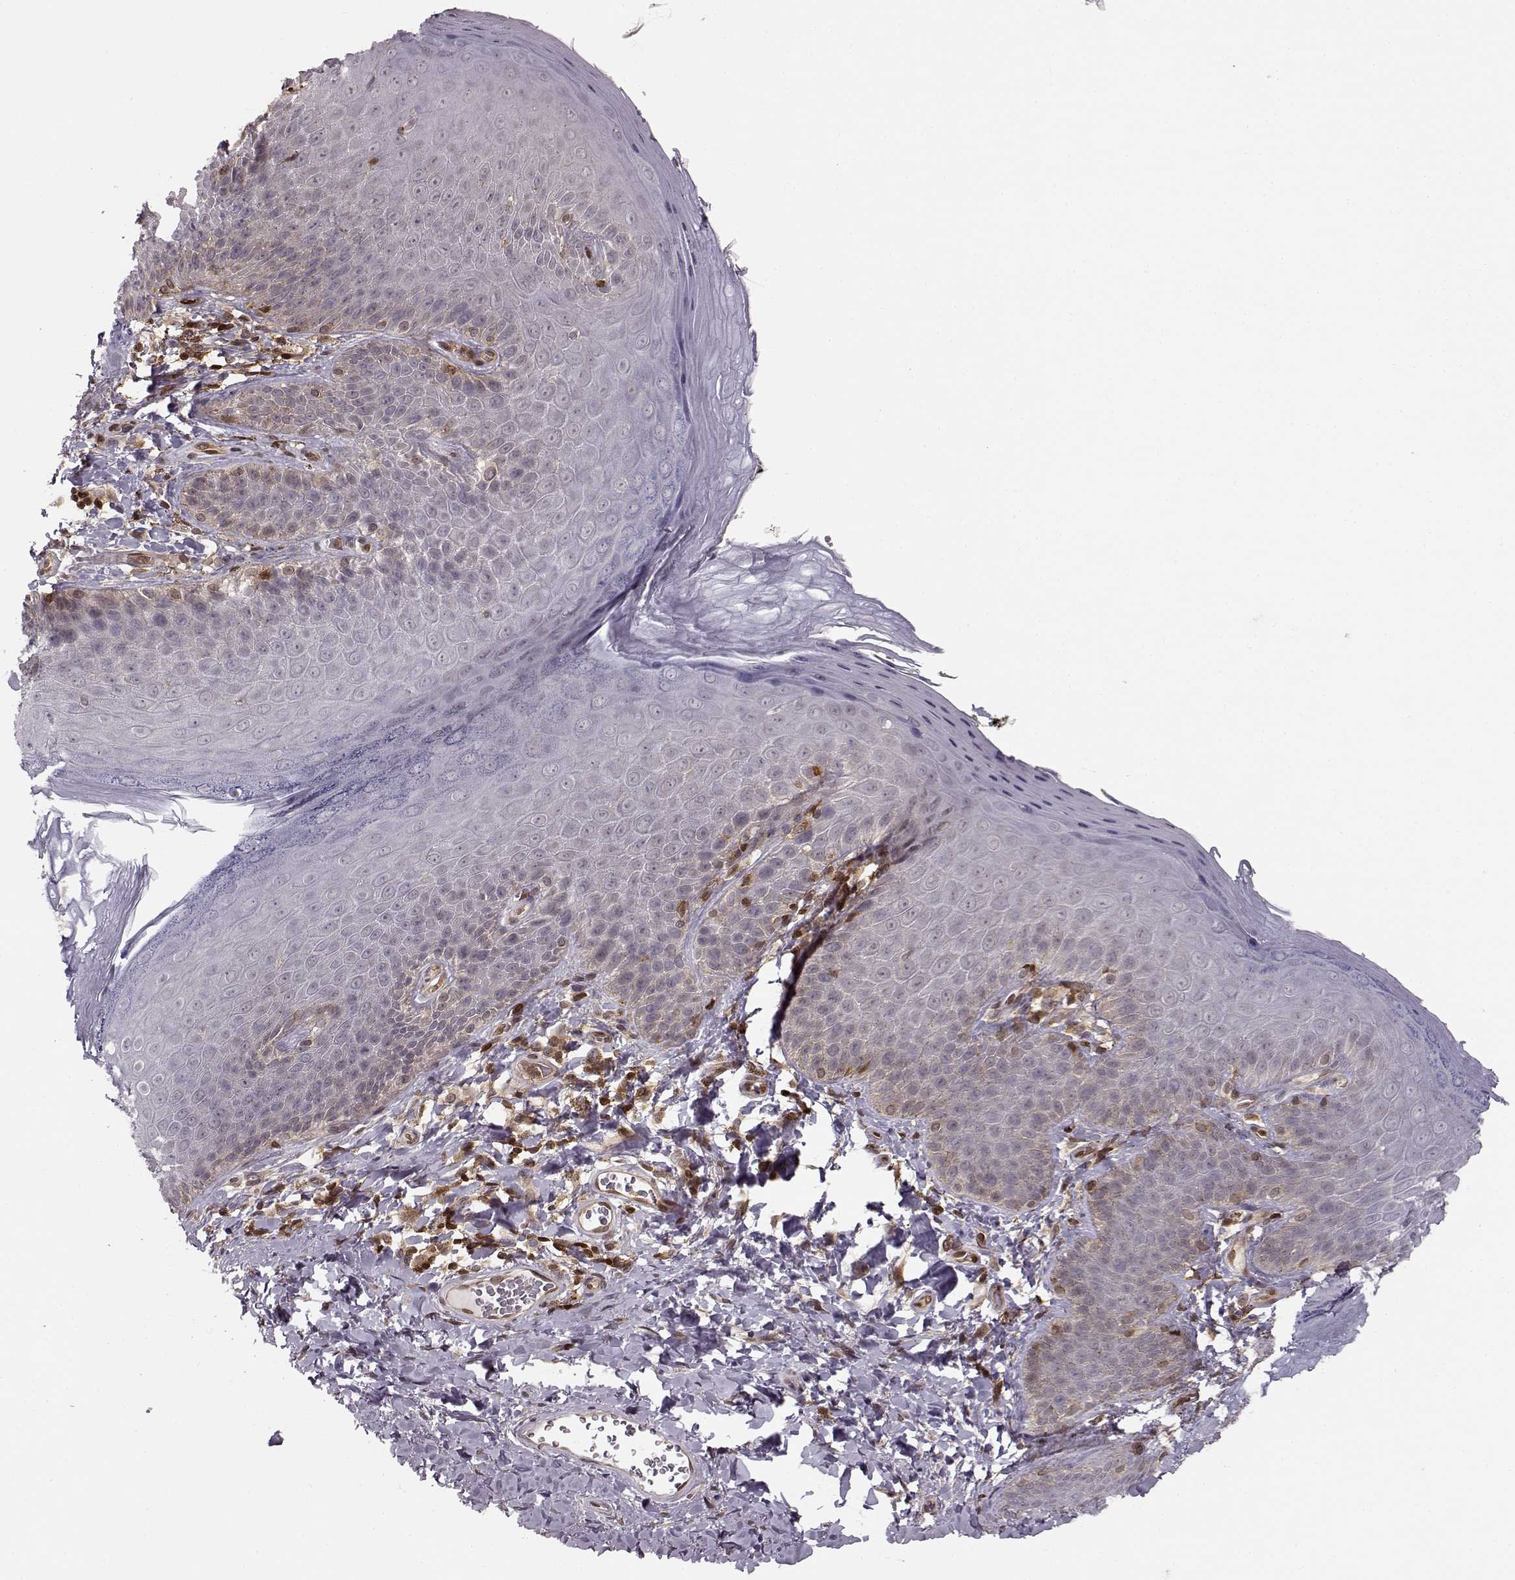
{"staining": {"intensity": "negative", "quantity": "none", "location": "none"}, "tissue": "skin", "cell_type": "Epidermal cells", "image_type": "normal", "snomed": [{"axis": "morphology", "description": "Normal tissue, NOS"}, {"axis": "topography", "description": "Anal"}], "caption": "Histopathology image shows no protein staining in epidermal cells of unremarkable skin.", "gene": "MFSD1", "patient": {"sex": "male", "age": 53}}